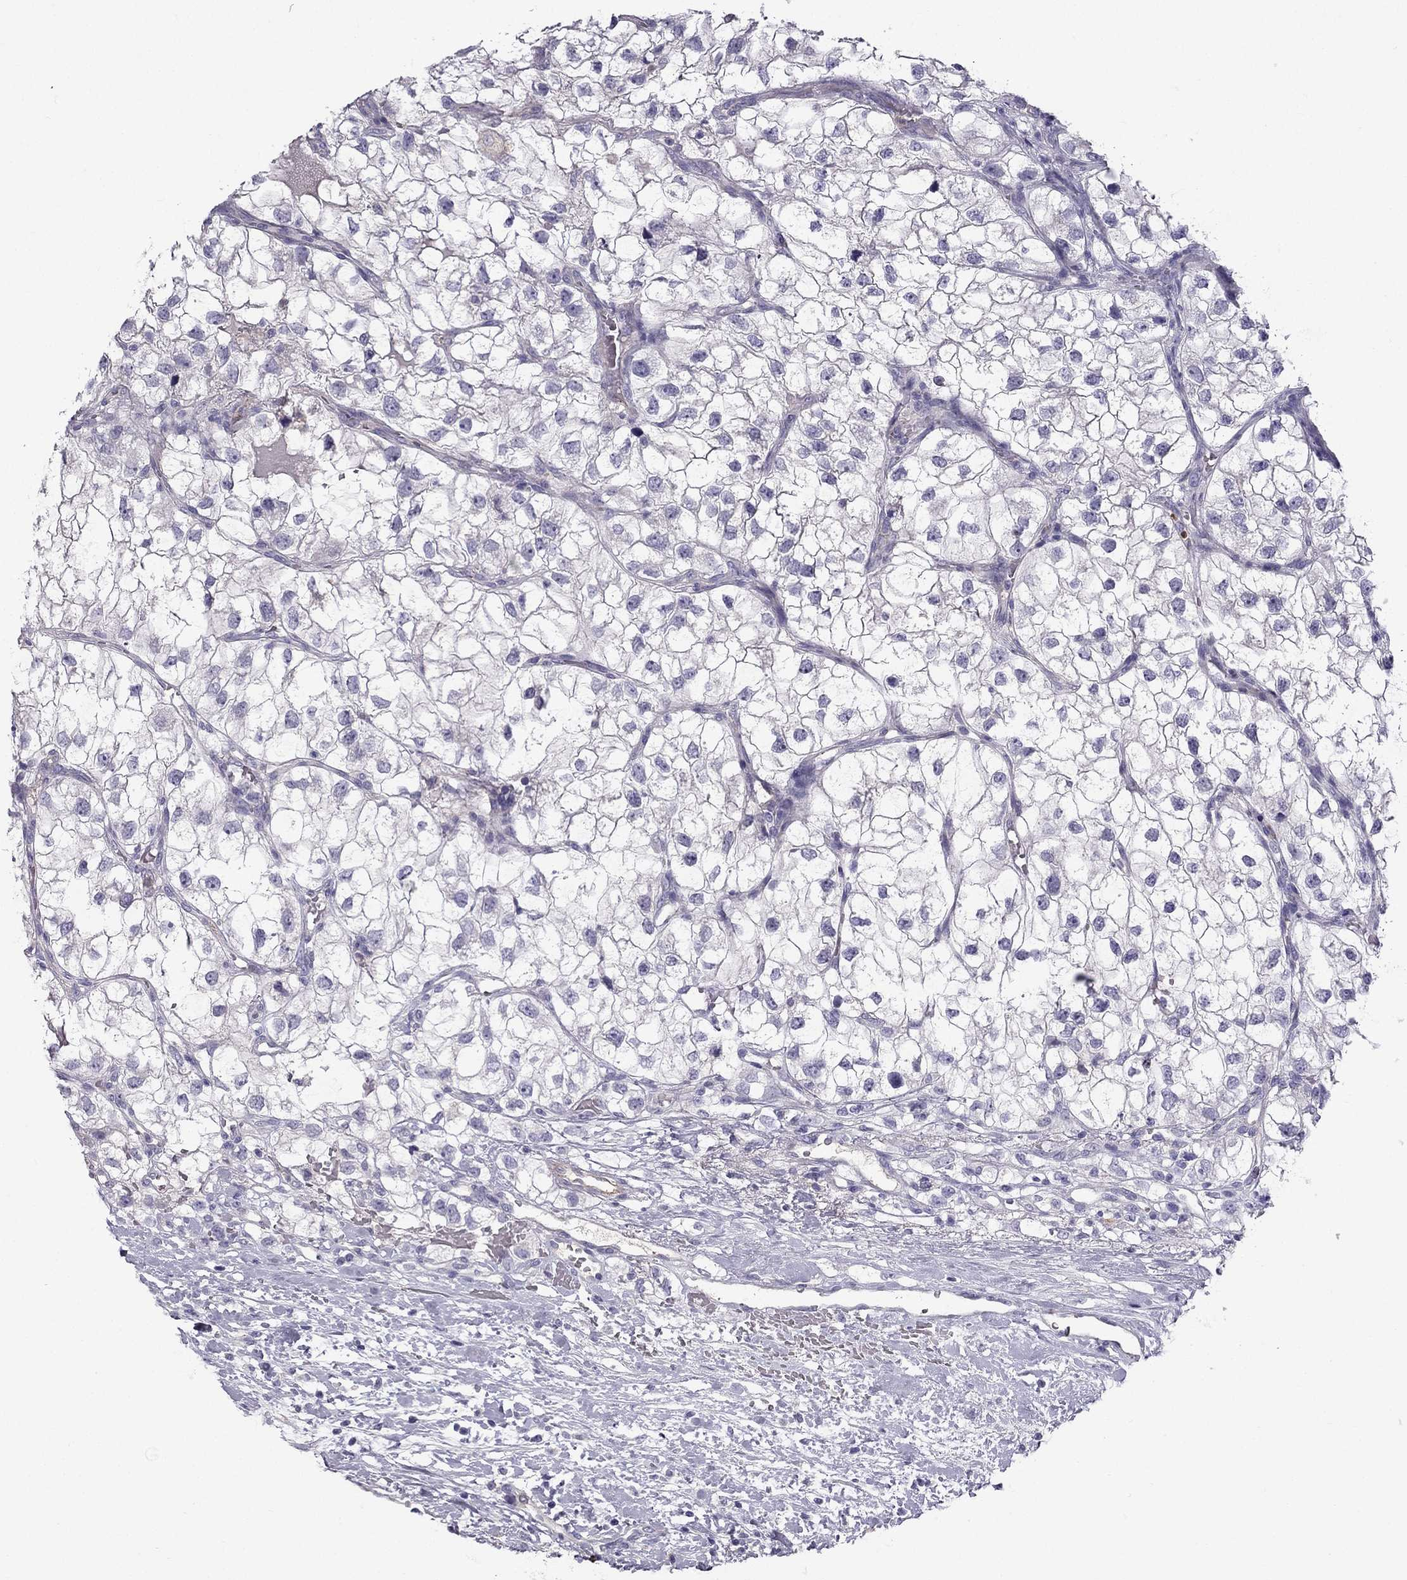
{"staining": {"intensity": "negative", "quantity": "none", "location": "none"}, "tissue": "renal cancer", "cell_type": "Tumor cells", "image_type": "cancer", "snomed": [{"axis": "morphology", "description": "Adenocarcinoma, NOS"}, {"axis": "topography", "description": "Kidney"}], "caption": "Renal adenocarcinoma was stained to show a protein in brown. There is no significant positivity in tumor cells.", "gene": "STOML3", "patient": {"sex": "male", "age": 59}}